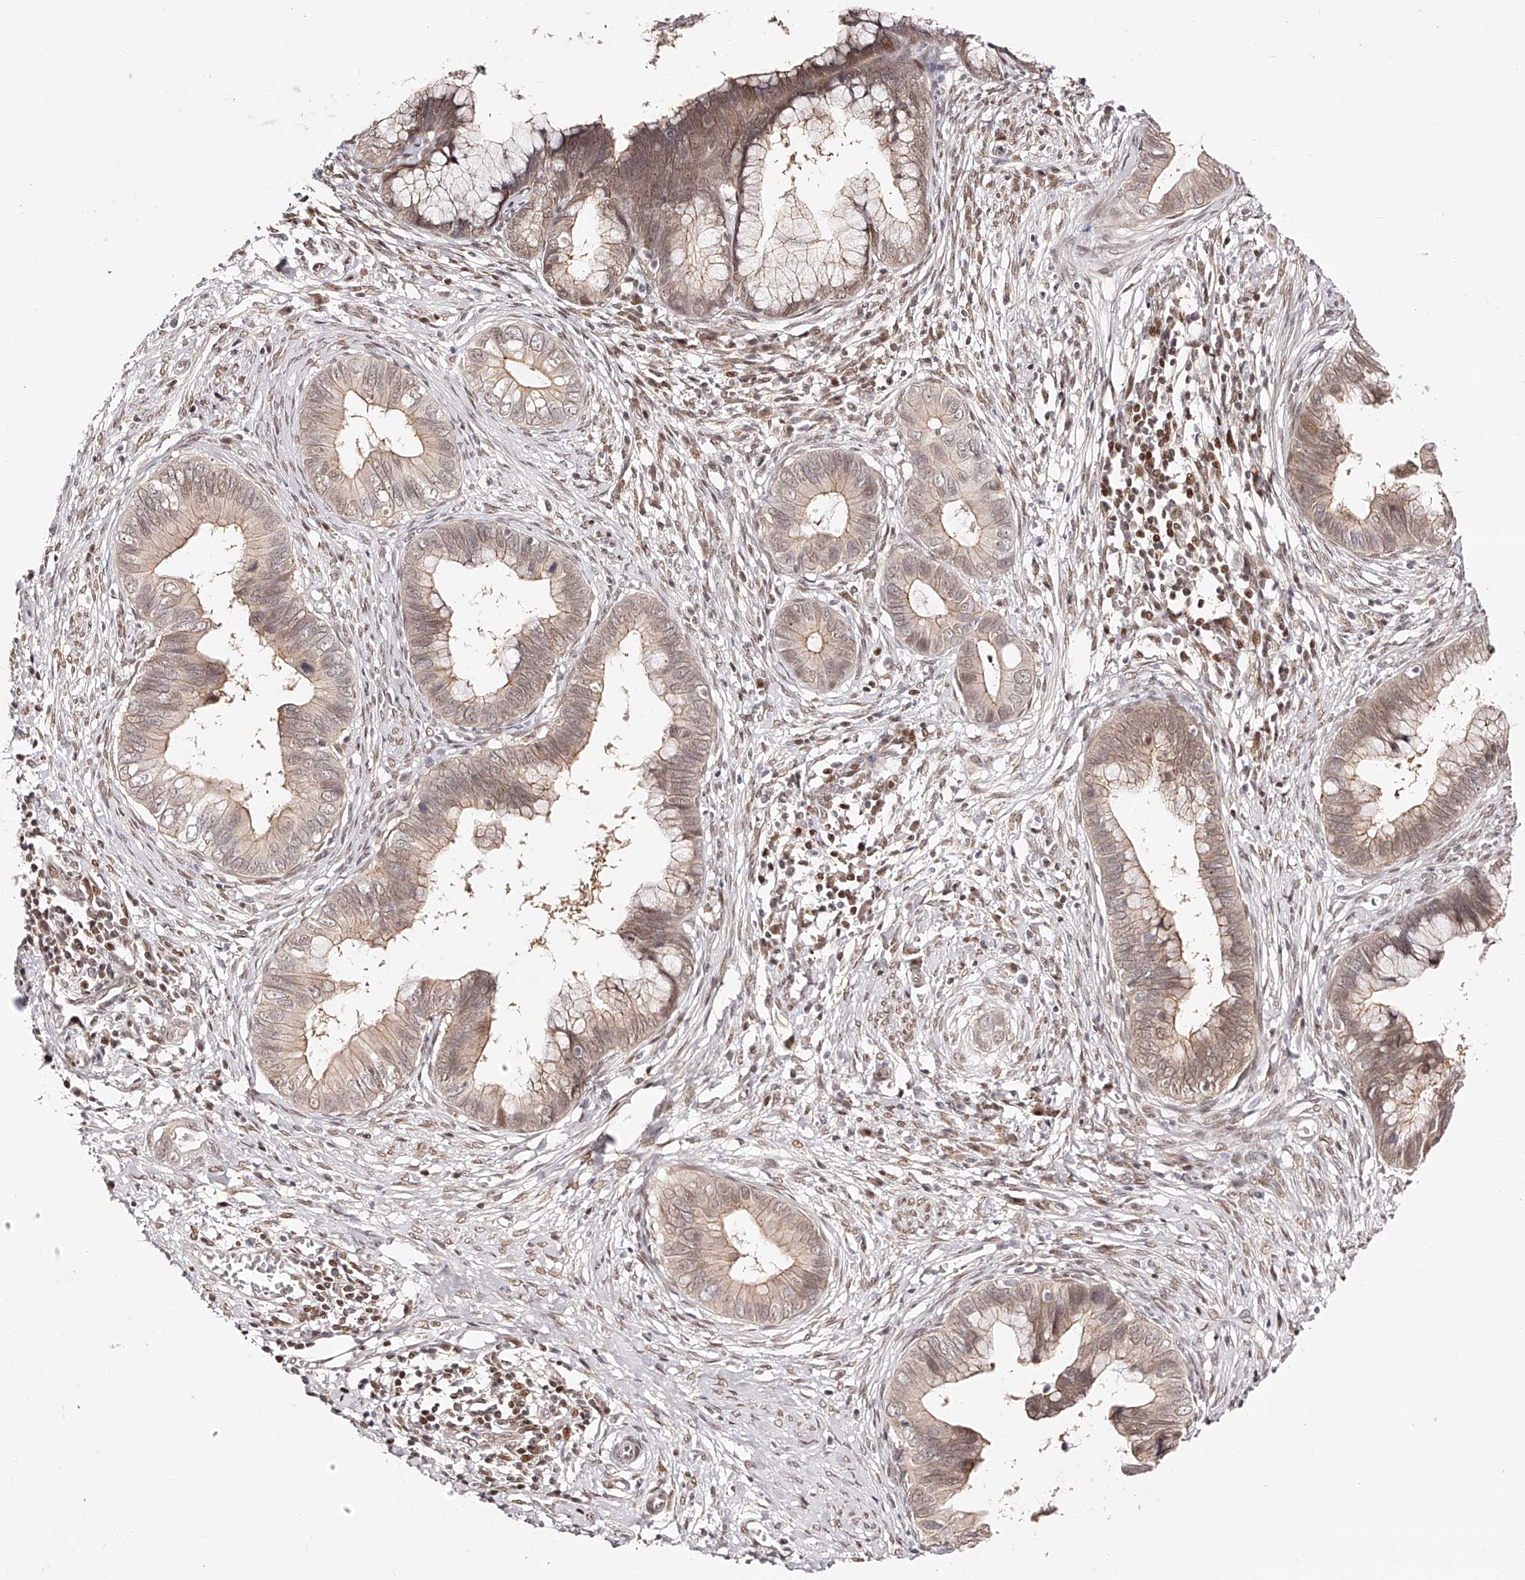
{"staining": {"intensity": "weak", "quantity": "25%-75%", "location": "cytoplasmic/membranous,nuclear"}, "tissue": "cervical cancer", "cell_type": "Tumor cells", "image_type": "cancer", "snomed": [{"axis": "morphology", "description": "Adenocarcinoma, NOS"}, {"axis": "topography", "description": "Cervix"}], "caption": "This is a photomicrograph of IHC staining of cervical adenocarcinoma, which shows weak staining in the cytoplasmic/membranous and nuclear of tumor cells.", "gene": "USF3", "patient": {"sex": "female", "age": 44}}